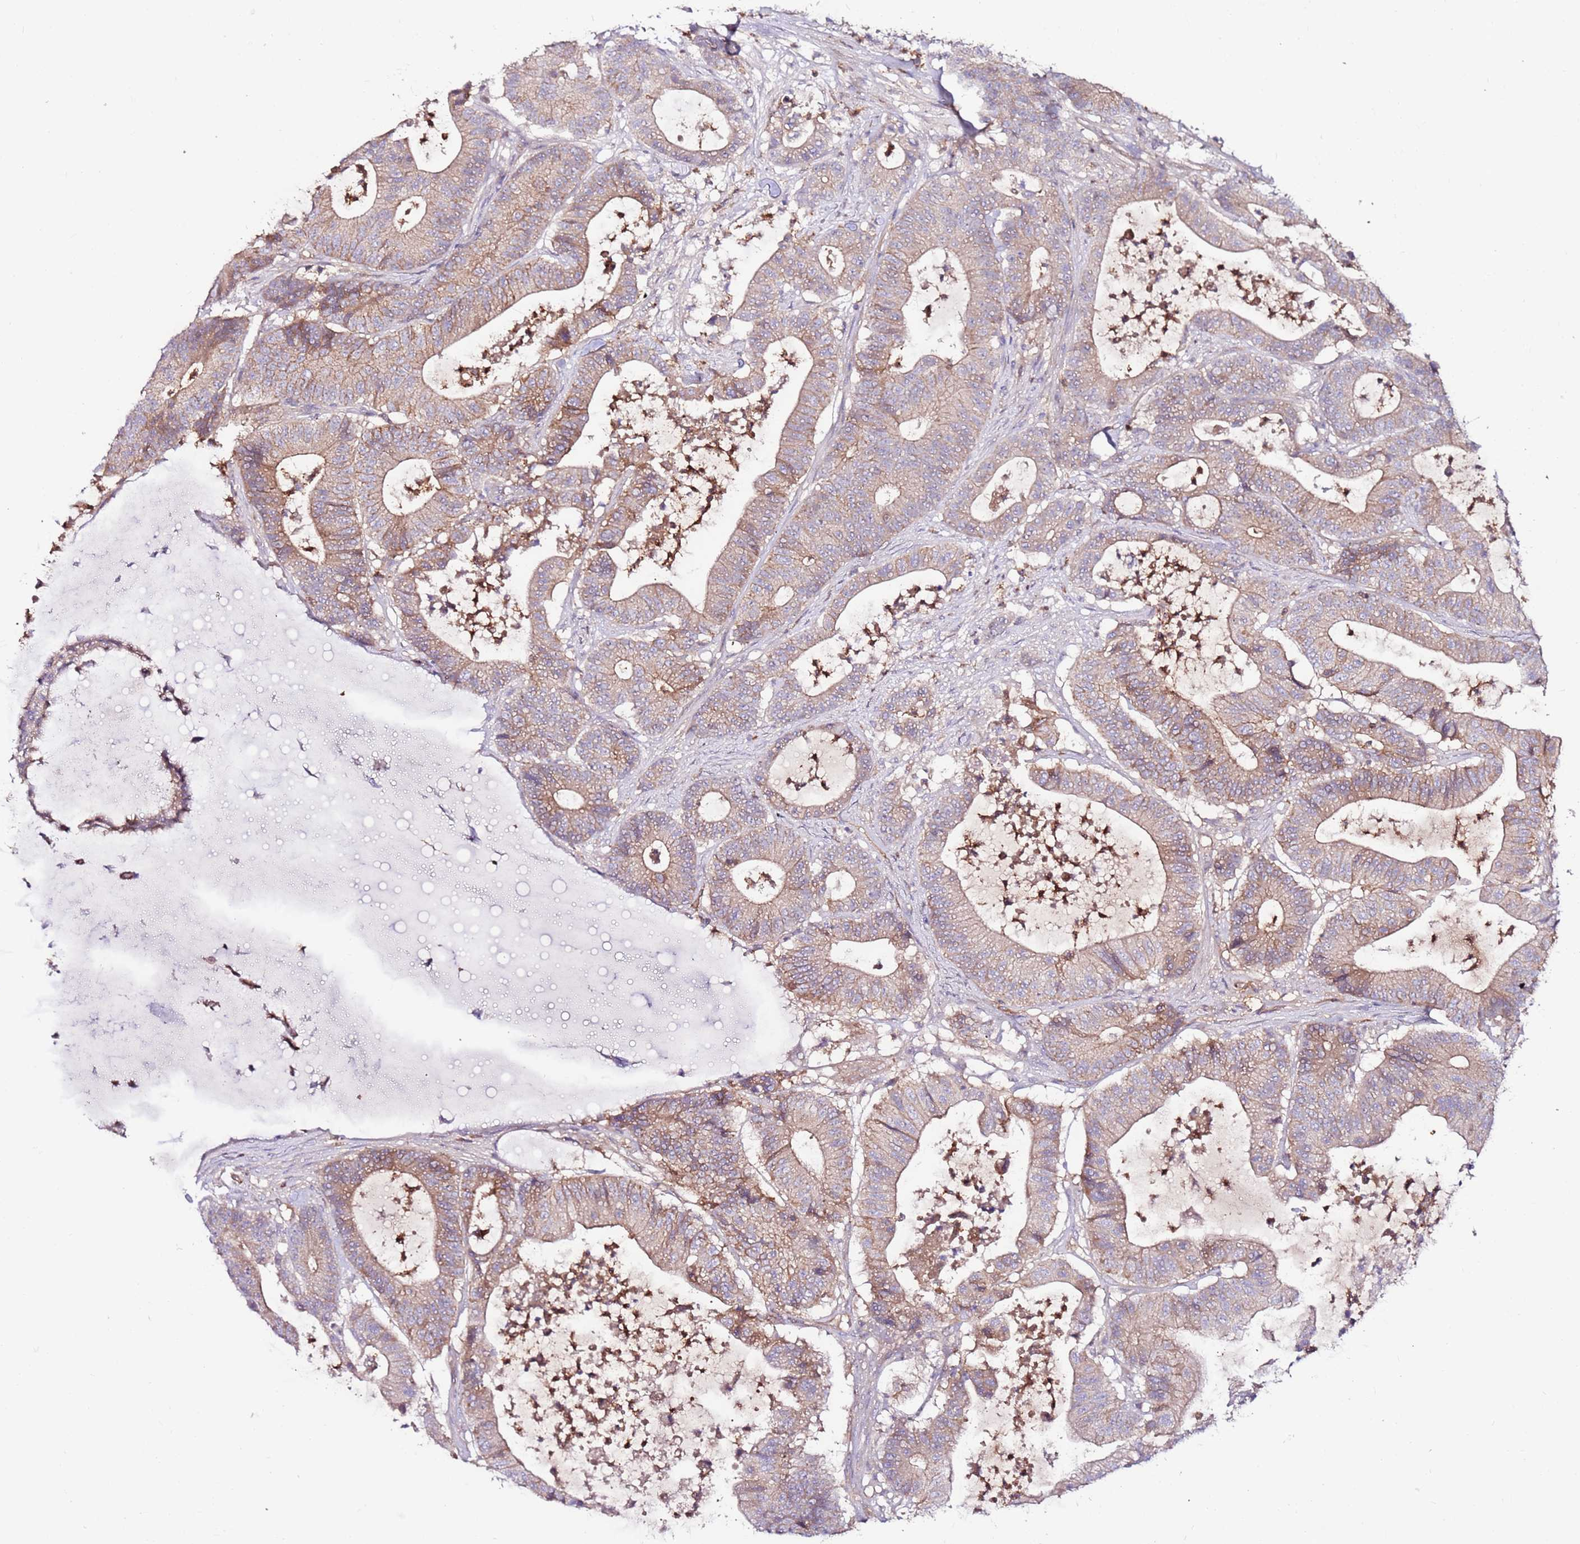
{"staining": {"intensity": "moderate", "quantity": ">75%", "location": "cytoplasmic/membranous"}, "tissue": "colorectal cancer", "cell_type": "Tumor cells", "image_type": "cancer", "snomed": [{"axis": "morphology", "description": "Adenocarcinoma, NOS"}, {"axis": "topography", "description": "Colon"}], "caption": "Immunohistochemical staining of human adenocarcinoma (colorectal) demonstrates medium levels of moderate cytoplasmic/membranous protein positivity in approximately >75% of tumor cells. (DAB (3,3'-diaminobenzidine) IHC, brown staining for protein, blue staining for nuclei).", "gene": "FLVCR1", "patient": {"sex": "female", "age": 84}}